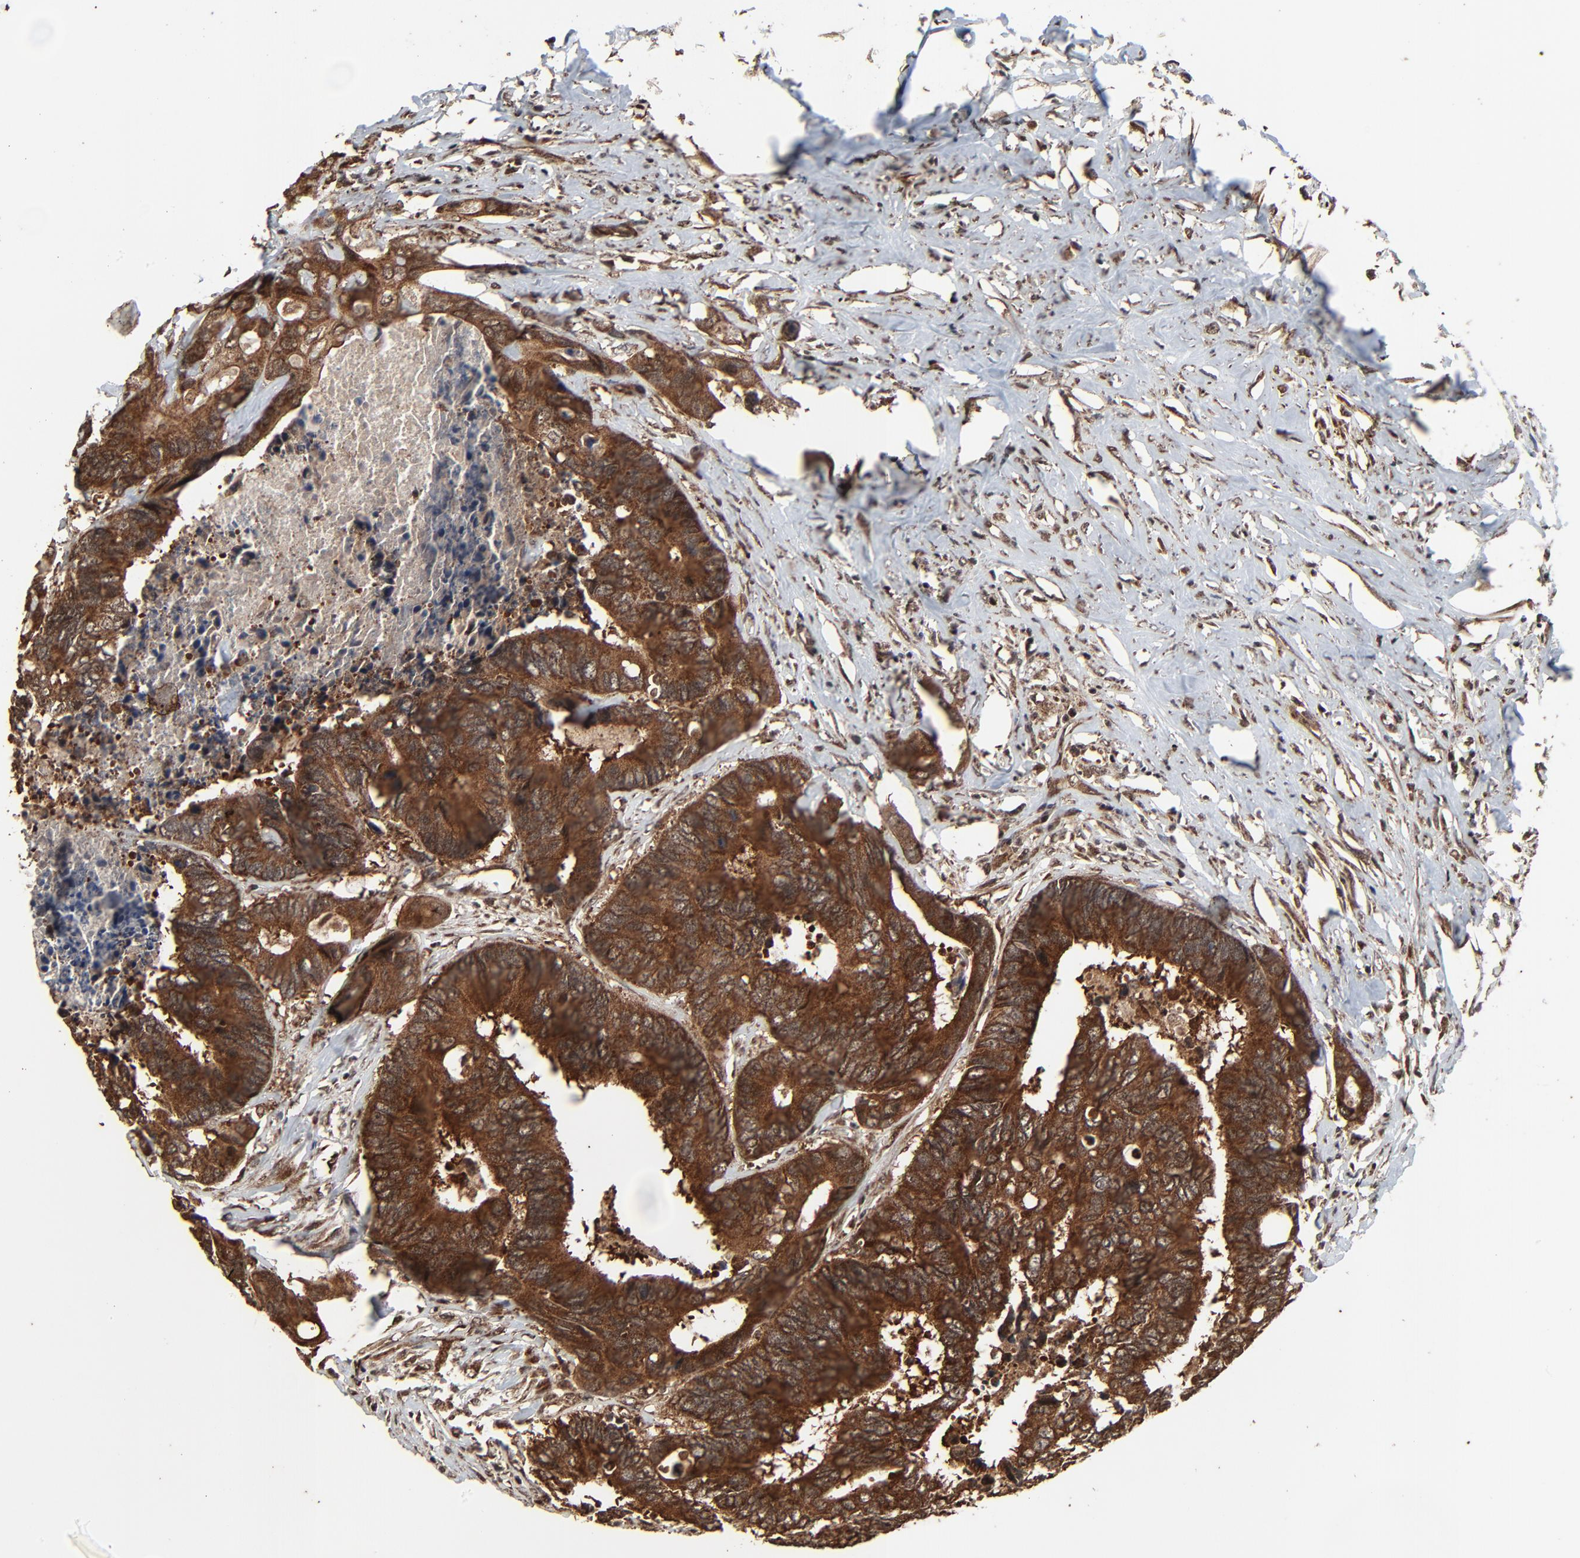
{"staining": {"intensity": "moderate", "quantity": ">75%", "location": "cytoplasmic/membranous,nuclear"}, "tissue": "colorectal cancer", "cell_type": "Tumor cells", "image_type": "cancer", "snomed": [{"axis": "morphology", "description": "Adenocarcinoma, NOS"}, {"axis": "topography", "description": "Rectum"}], "caption": "Immunohistochemical staining of colorectal cancer demonstrates moderate cytoplasmic/membranous and nuclear protein positivity in about >75% of tumor cells.", "gene": "RHOJ", "patient": {"sex": "male", "age": 55}}